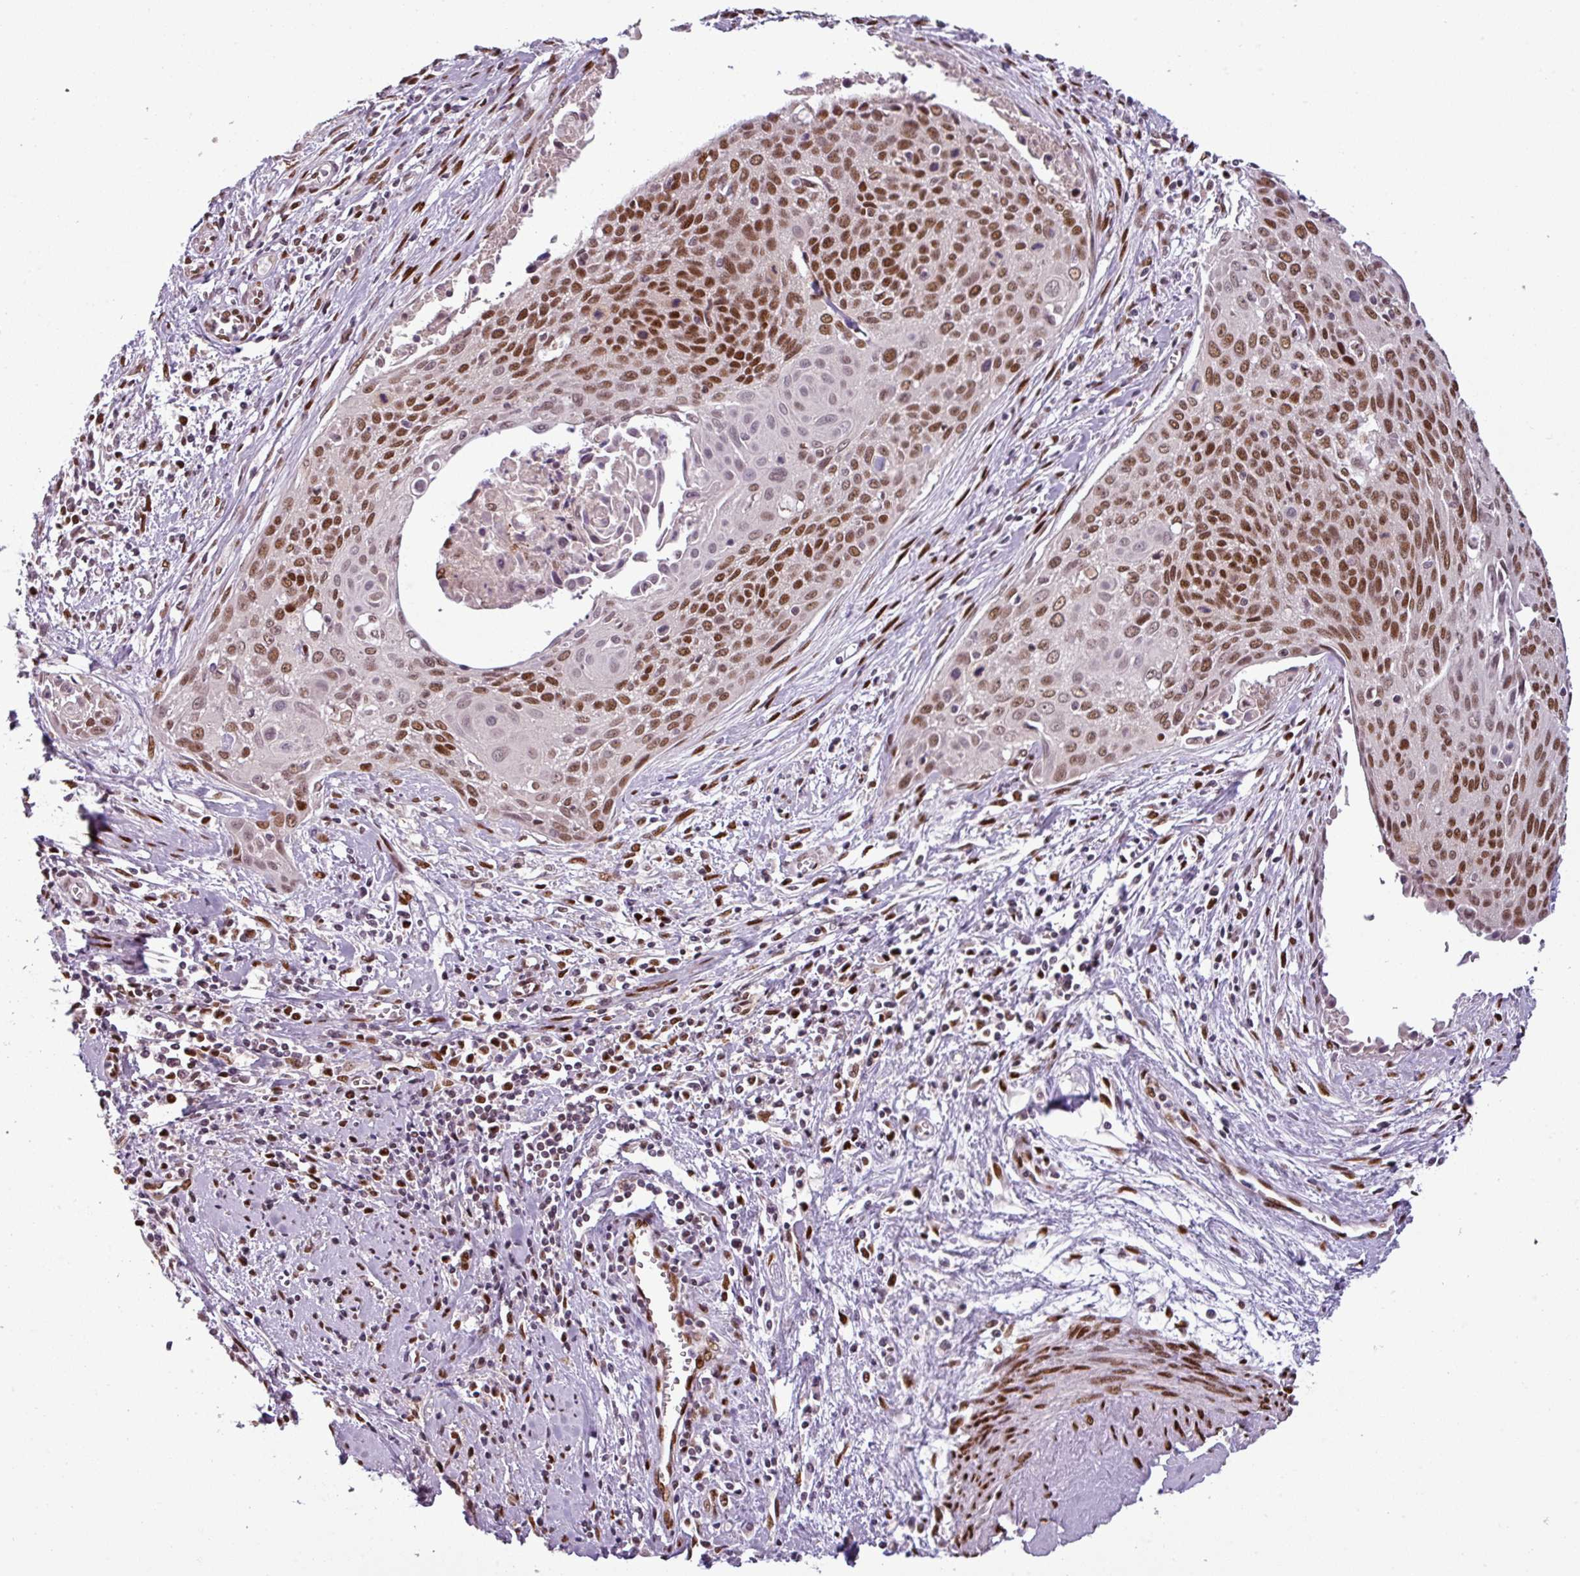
{"staining": {"intensity": "strong", "quantity": ">75%", "location": "nuclear"}, "tissue": "cervical cancer", "cell_type": "Tumor cells", "image_type": "cancer", "snomed": [{"axis": "morphology", "description": "Squamous cell carcinoma, NOS"}, {"axis": "topography", "description": "Cervix"}], "caption": "Protein staining of cervical cancer tissue demonstrates strong nuclear expression in approximately >75% of tumor cells.", "gene": "IRF2BPL", "patient": {"sex": "female", "age": 55}}